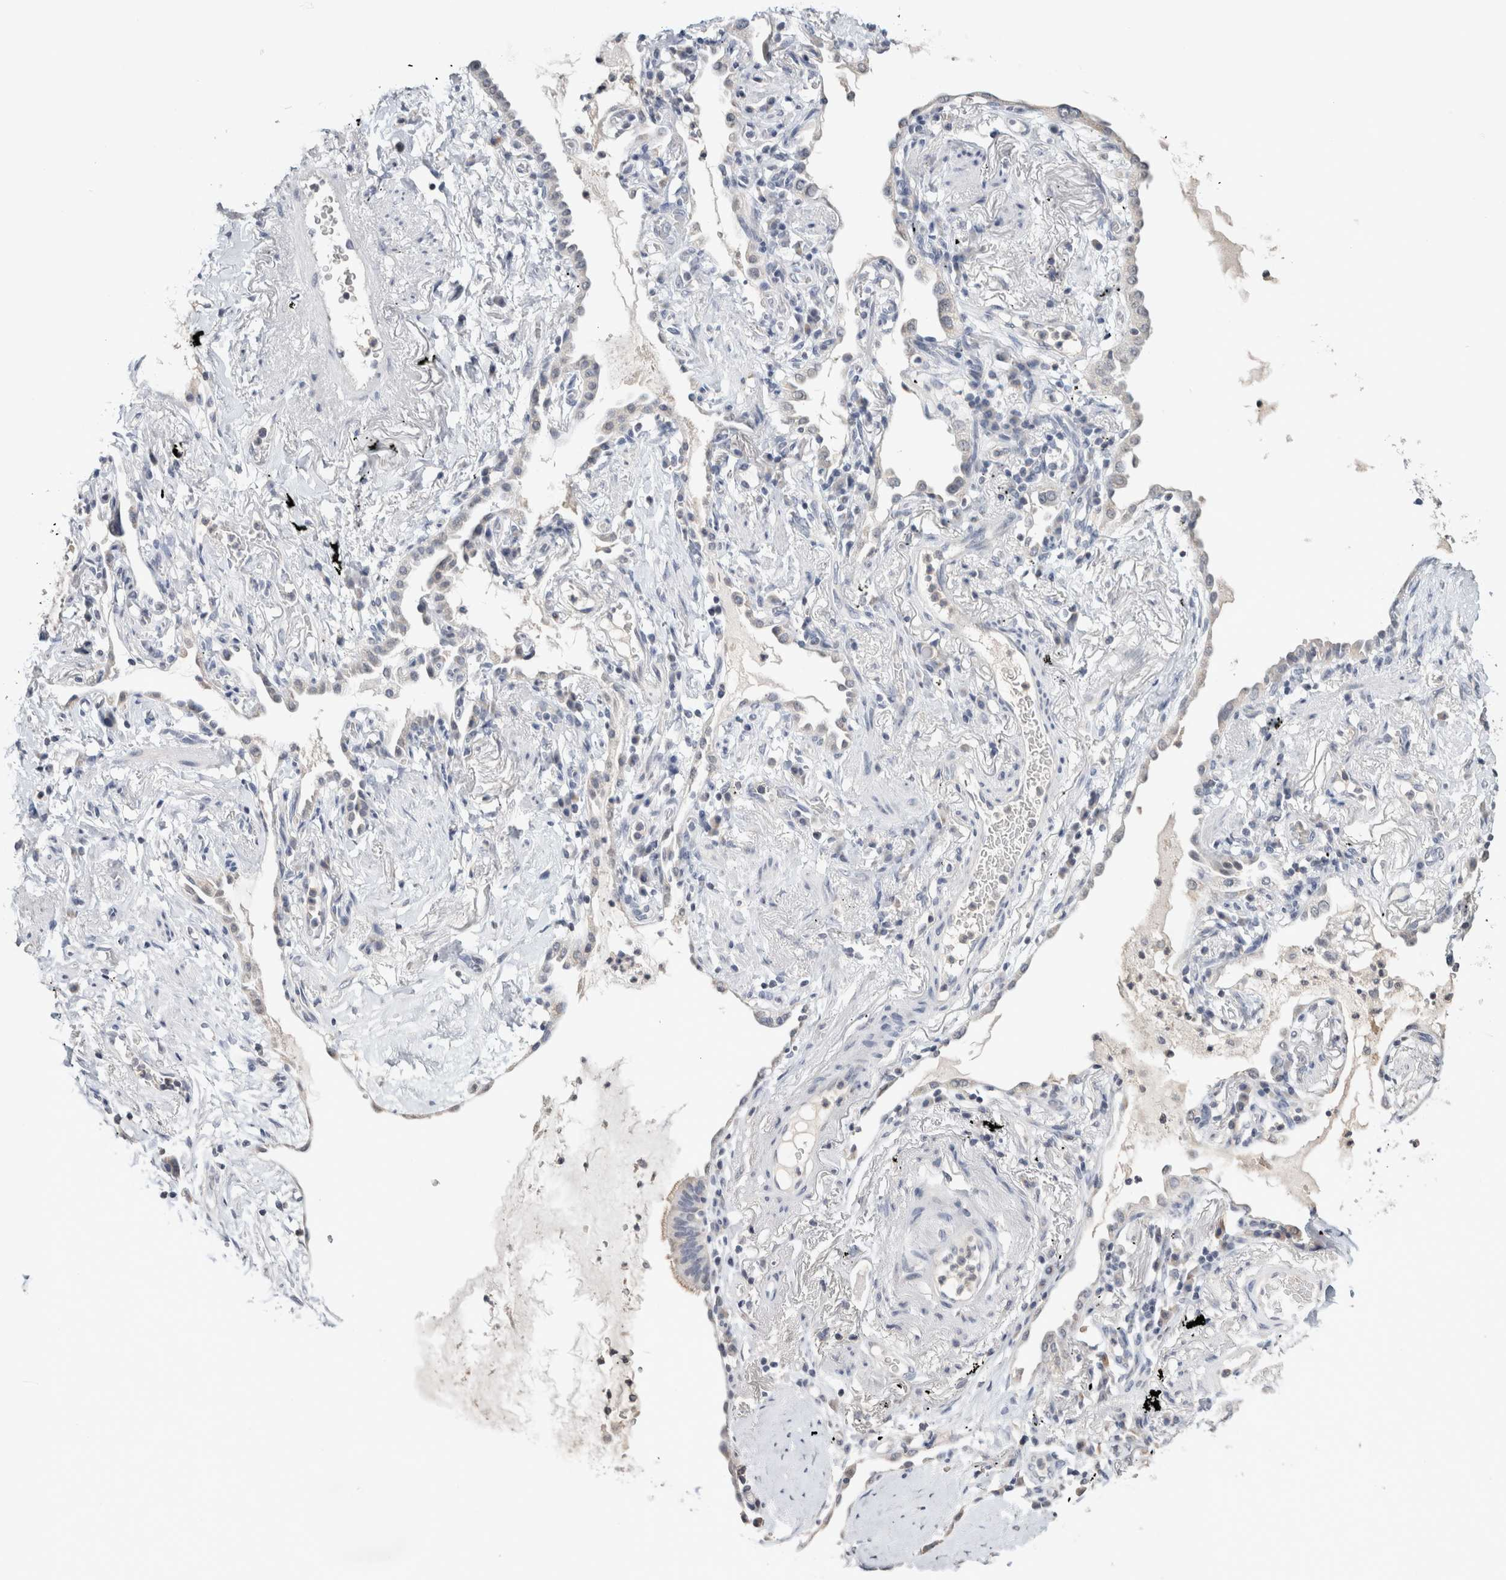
{"staining": {"intensity": "negative", "quantity": "none", "location": "none"}, "tissue": "lung cancer", "cell_type": "Tumor cells", "image_type": "cancer", "snomed": [{"axis": "morphology", "description": "Adenocarcinoma, NOS"}, {"axis": "topography", "description": "Lung"}], "caption": "IHC micrograph of neoplastic tissue: human lung adenocarcinoma stained with DAB (3,3'-diaminobenzidine) demonstrates no significant protein positivity in tumor cells. Nuclei are stained in blue.", "gene": "CRAT", "patient": {"sex": "female", "age": 70}}